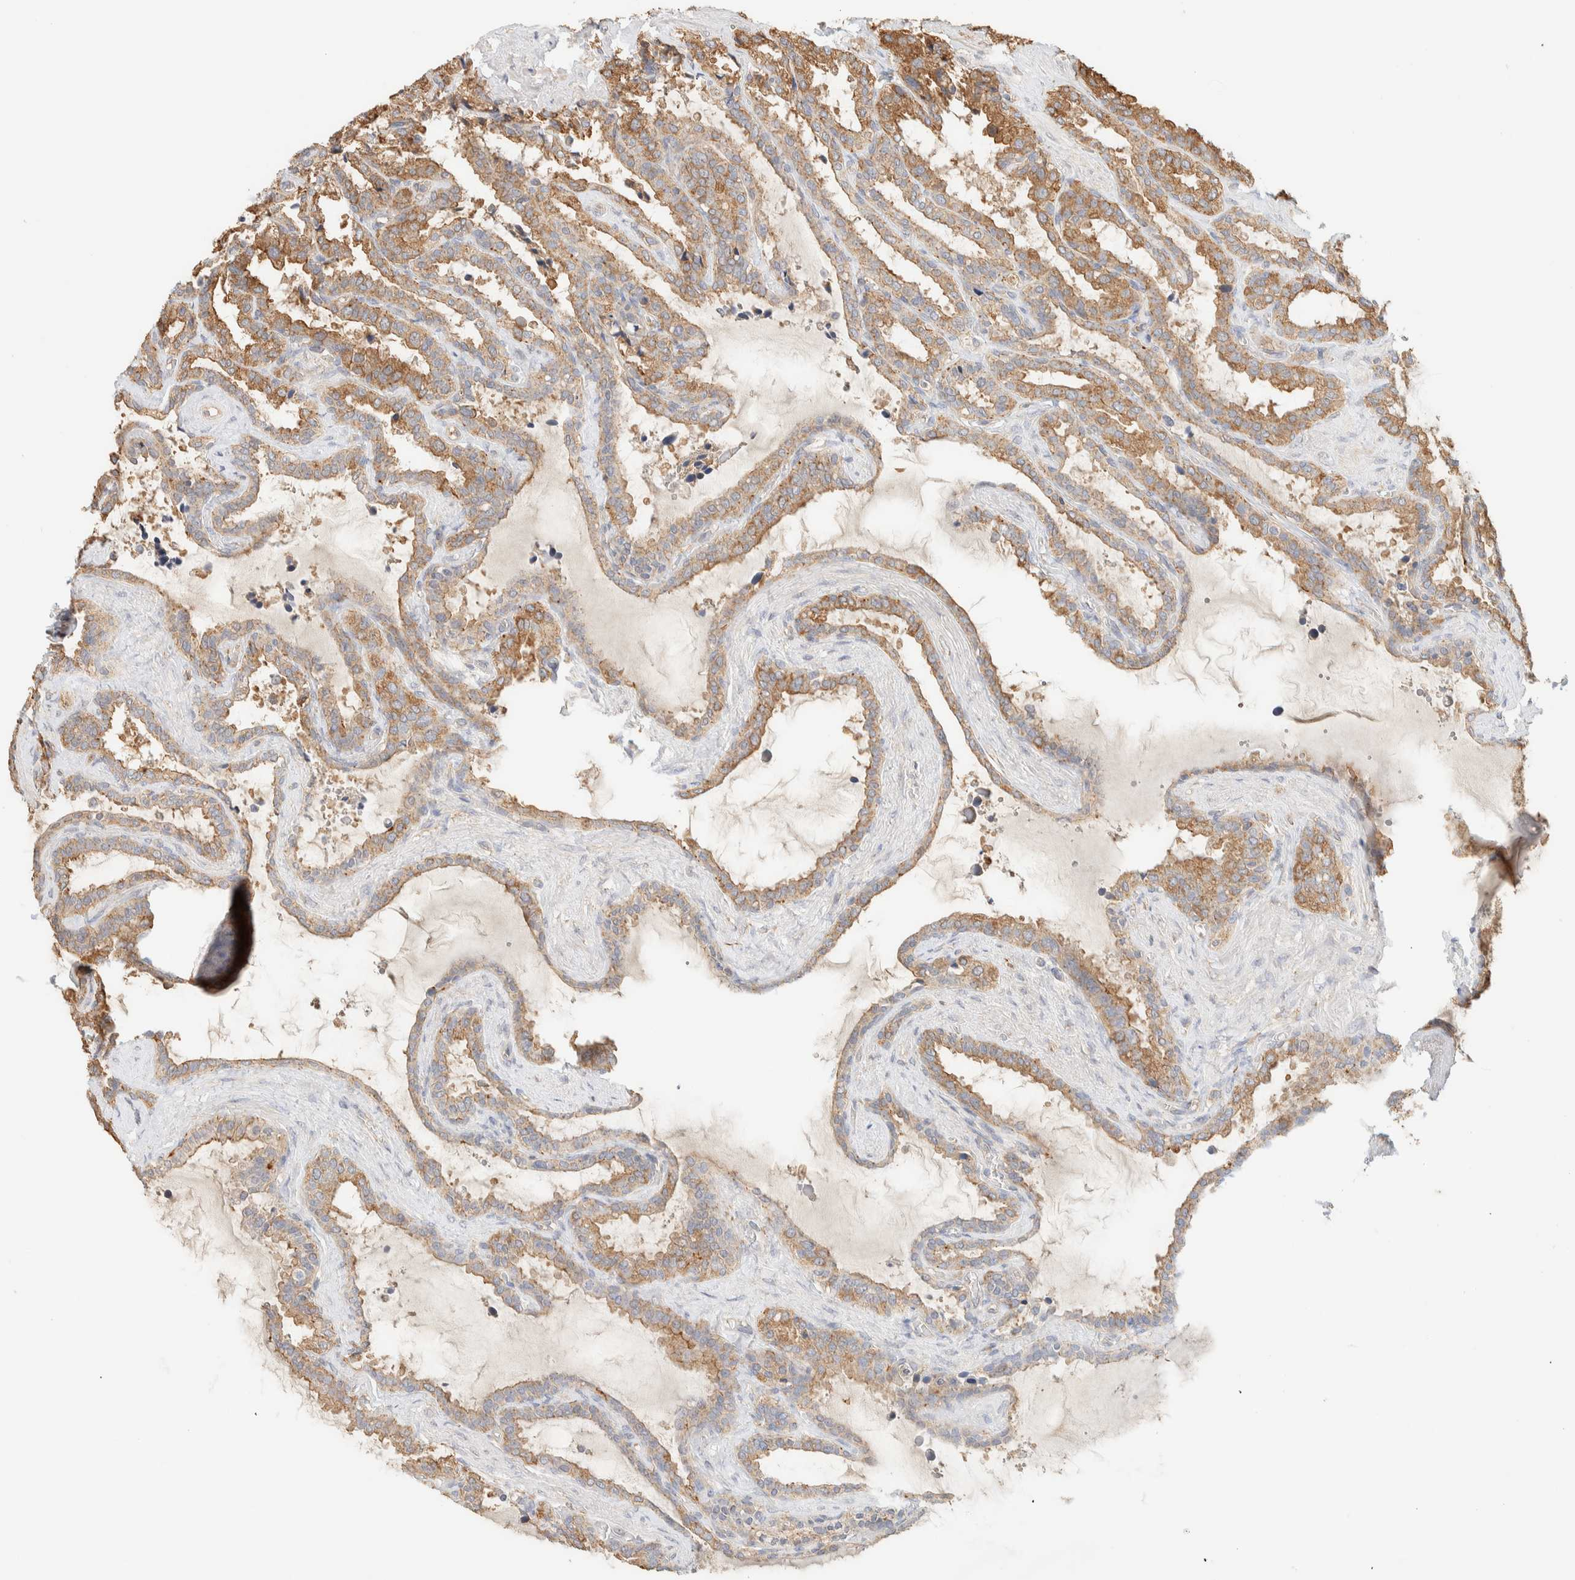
{"staining": {"intensity": "moderate", "quantity": ">75%", "location": "cytoplasmic/membranous"}, "tissue": "seminal vesicle", "cell_type": "Glandular cells", "image_type": "normal", "snomed": [{"axis": "morphology", "description": "Normal tissue, NOS"}, {"axis": "topography", "description": "Seminal veicle"}], "caption": "DAB immunohistochemical staining of normal seminal vesicle exhibits moderate cytoplasmic/membranous protein staining in about >75% of glandular cells. (IHC, brightfield microscopy, high magnification).", "gene": "TBC1D8B", "patient": {"sex": "male", "age": 46}}